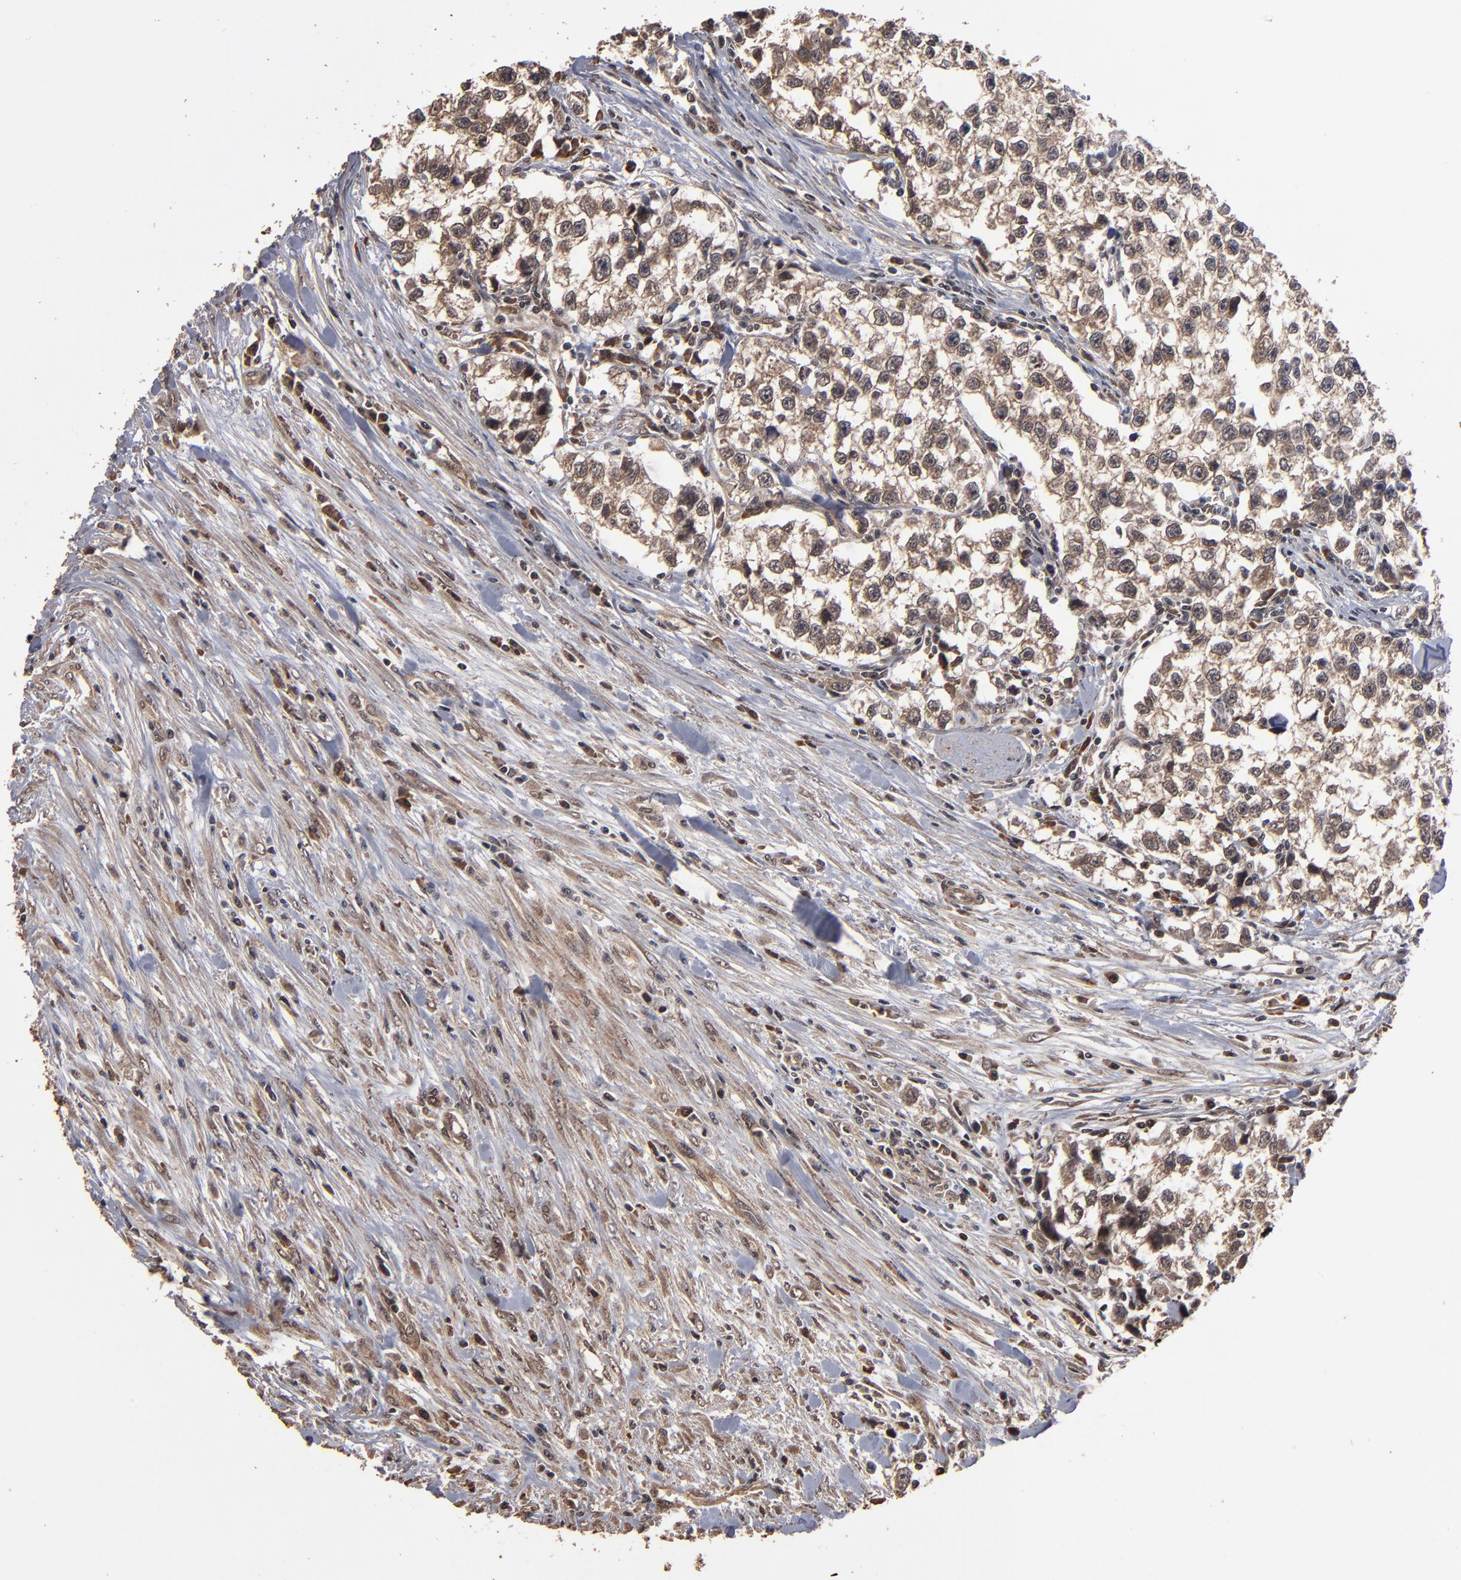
{"staining": {"intensity": "moderate", "quantity": ">75%", "location": "cytoplasmic/membranous,nuclear"}, "tissue": "testis cancer", "cell_type": "Tumor cells", "image_type": "cancer", "snomed": [{"axis": "morphology", "description": "Seminoma, NOS"}, {"axis": "morphology", "description": "Carcinoma, Embryonal, NOS"}, {"axis": "topography", "description": "Testis"}], "caption": "Immunohistochemical staining of testis seminoma displays medium levels of moderate cytoplasmic/membranous and nuclear protein staining in approximately >75% of tumor cells.", "gene": "NXF2B", "patient": {"sex": "male", "age": 30}}